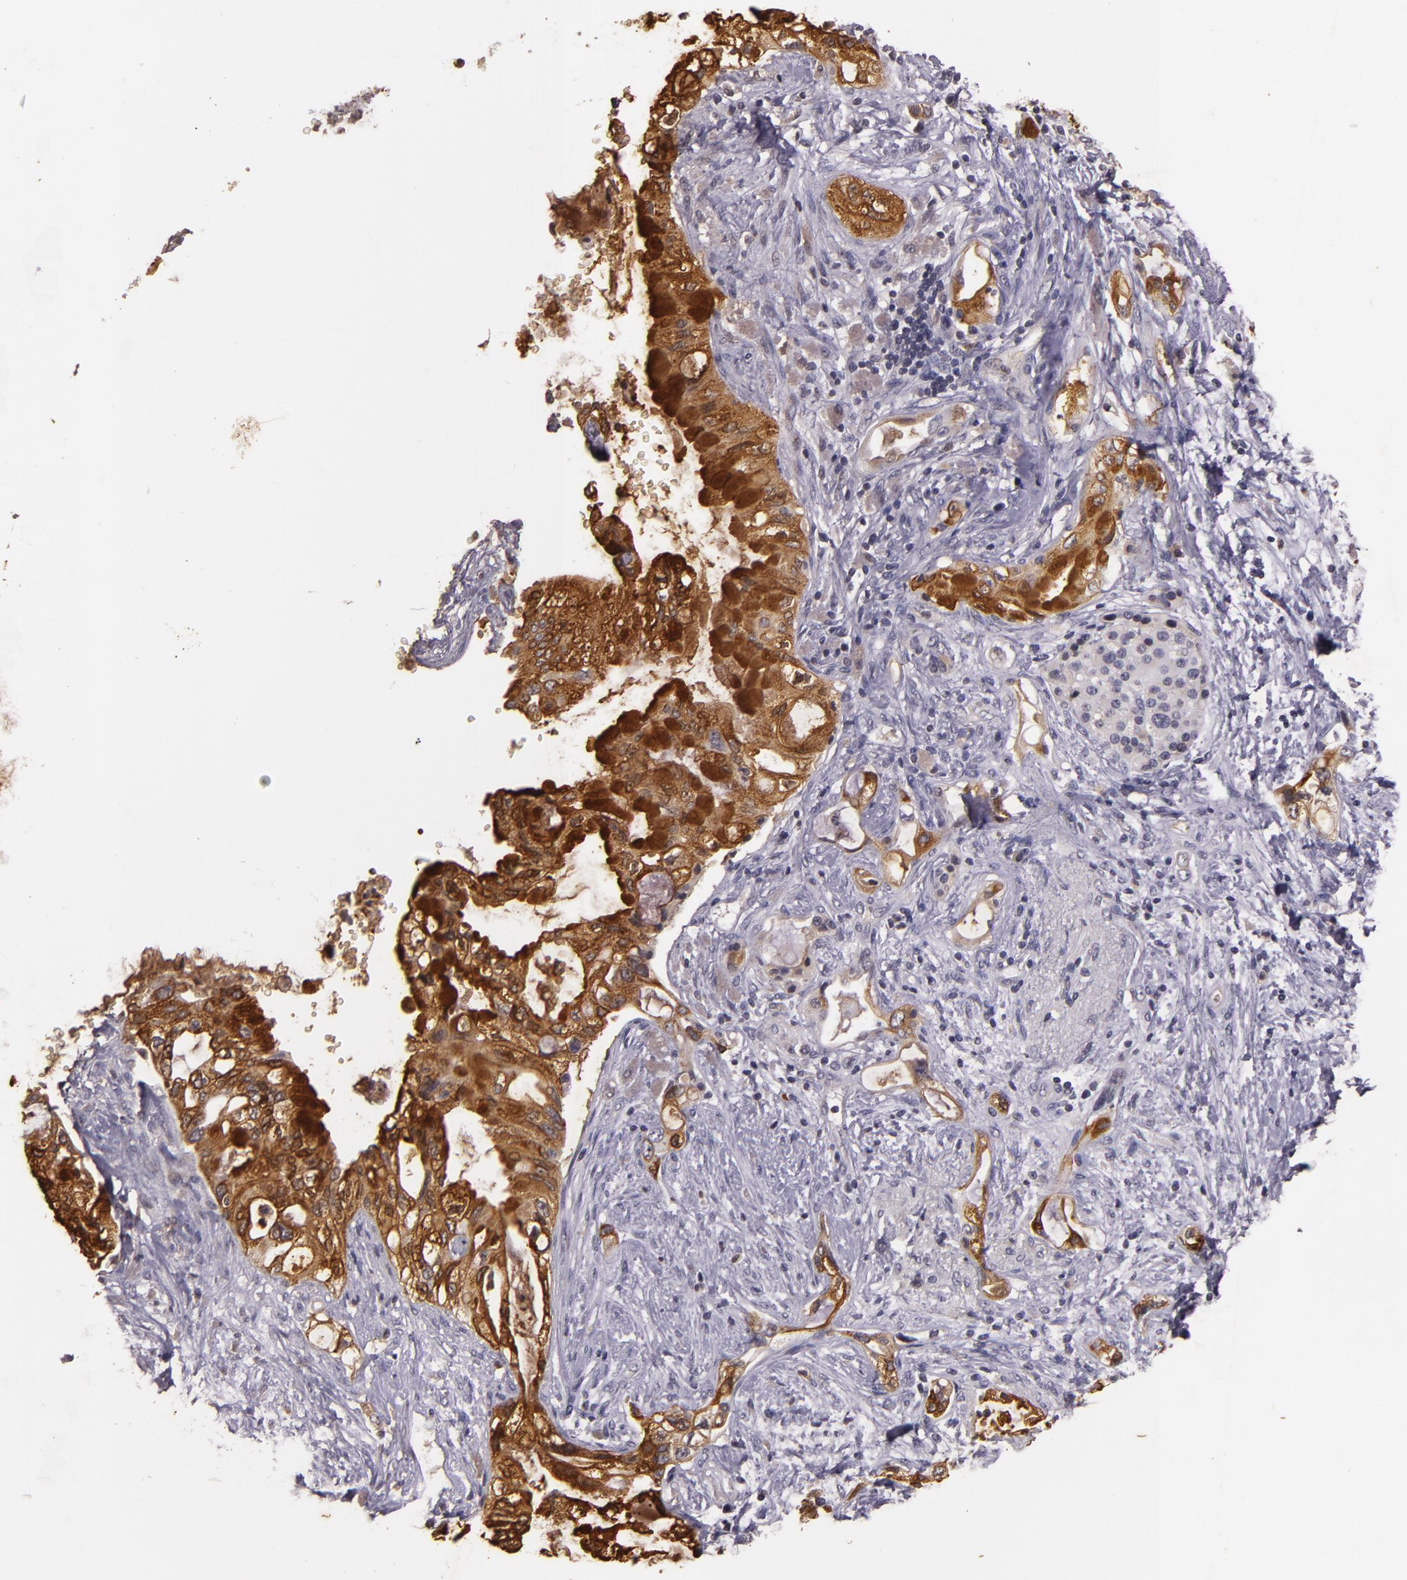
{"staining": {"intensity": "strong", "quantity": ">75%", "location": "cytoplasmic/membranous"}, "tissue": "pancreatic cancer", "cell_type": "Tumor cells", "image_type": "cancer", "snomed": [{"axis": "morphology", "description": "Adenocarcinoma, NOS"}, {"axis": "topography", "description": "Pancreas"}], "caption": "Strong cytoplasmic/membranous staining for a protein is present in approximately >75% of tumor cells of adenocarcinoma (pancreatic) using immunohistochemistry (IHC).", "gene": "TFF1", "patient": {"sex": "female", "age": 70}}